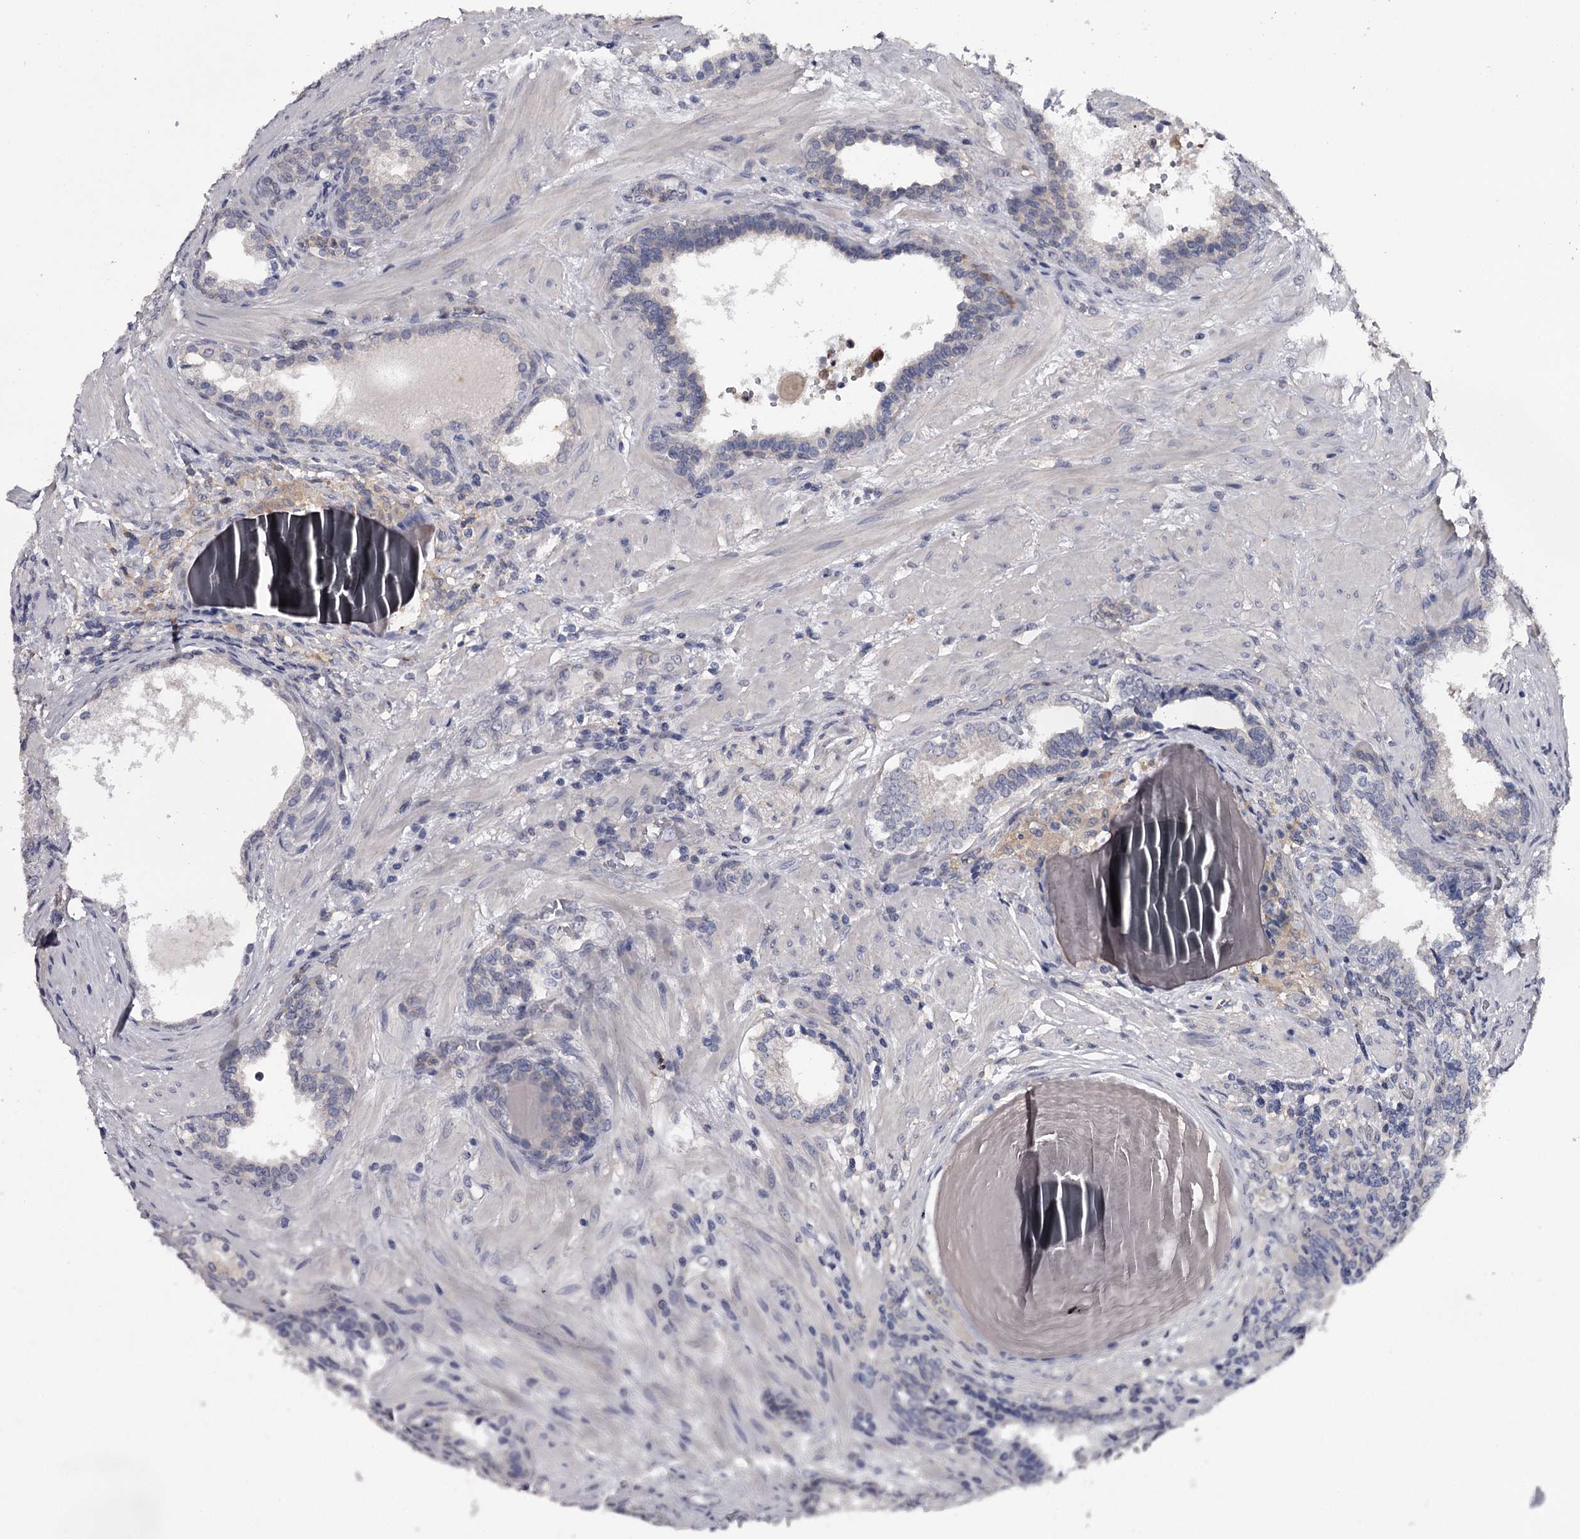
{"staining": {"intensity": "negative", "quantity": "none", "location": "none"}, "tissue": "prostate cancer", "cell_type": "Tumor cells", "image_type": "cancer", "snomed": [{"axis": "morphology", "description": "Adenocarcinoma, Low grade"}, {"axis": "topography", "description": "Prostate"}], "caption": "DAB (3,3'-diaminobenzidine) immunohistochemical staining of human prostate low-grade adenocarcinoma exhibits no significant staining in tumor cells.", "gene": "GSTO1", "patient": {"sex": "male", "age": 60}}